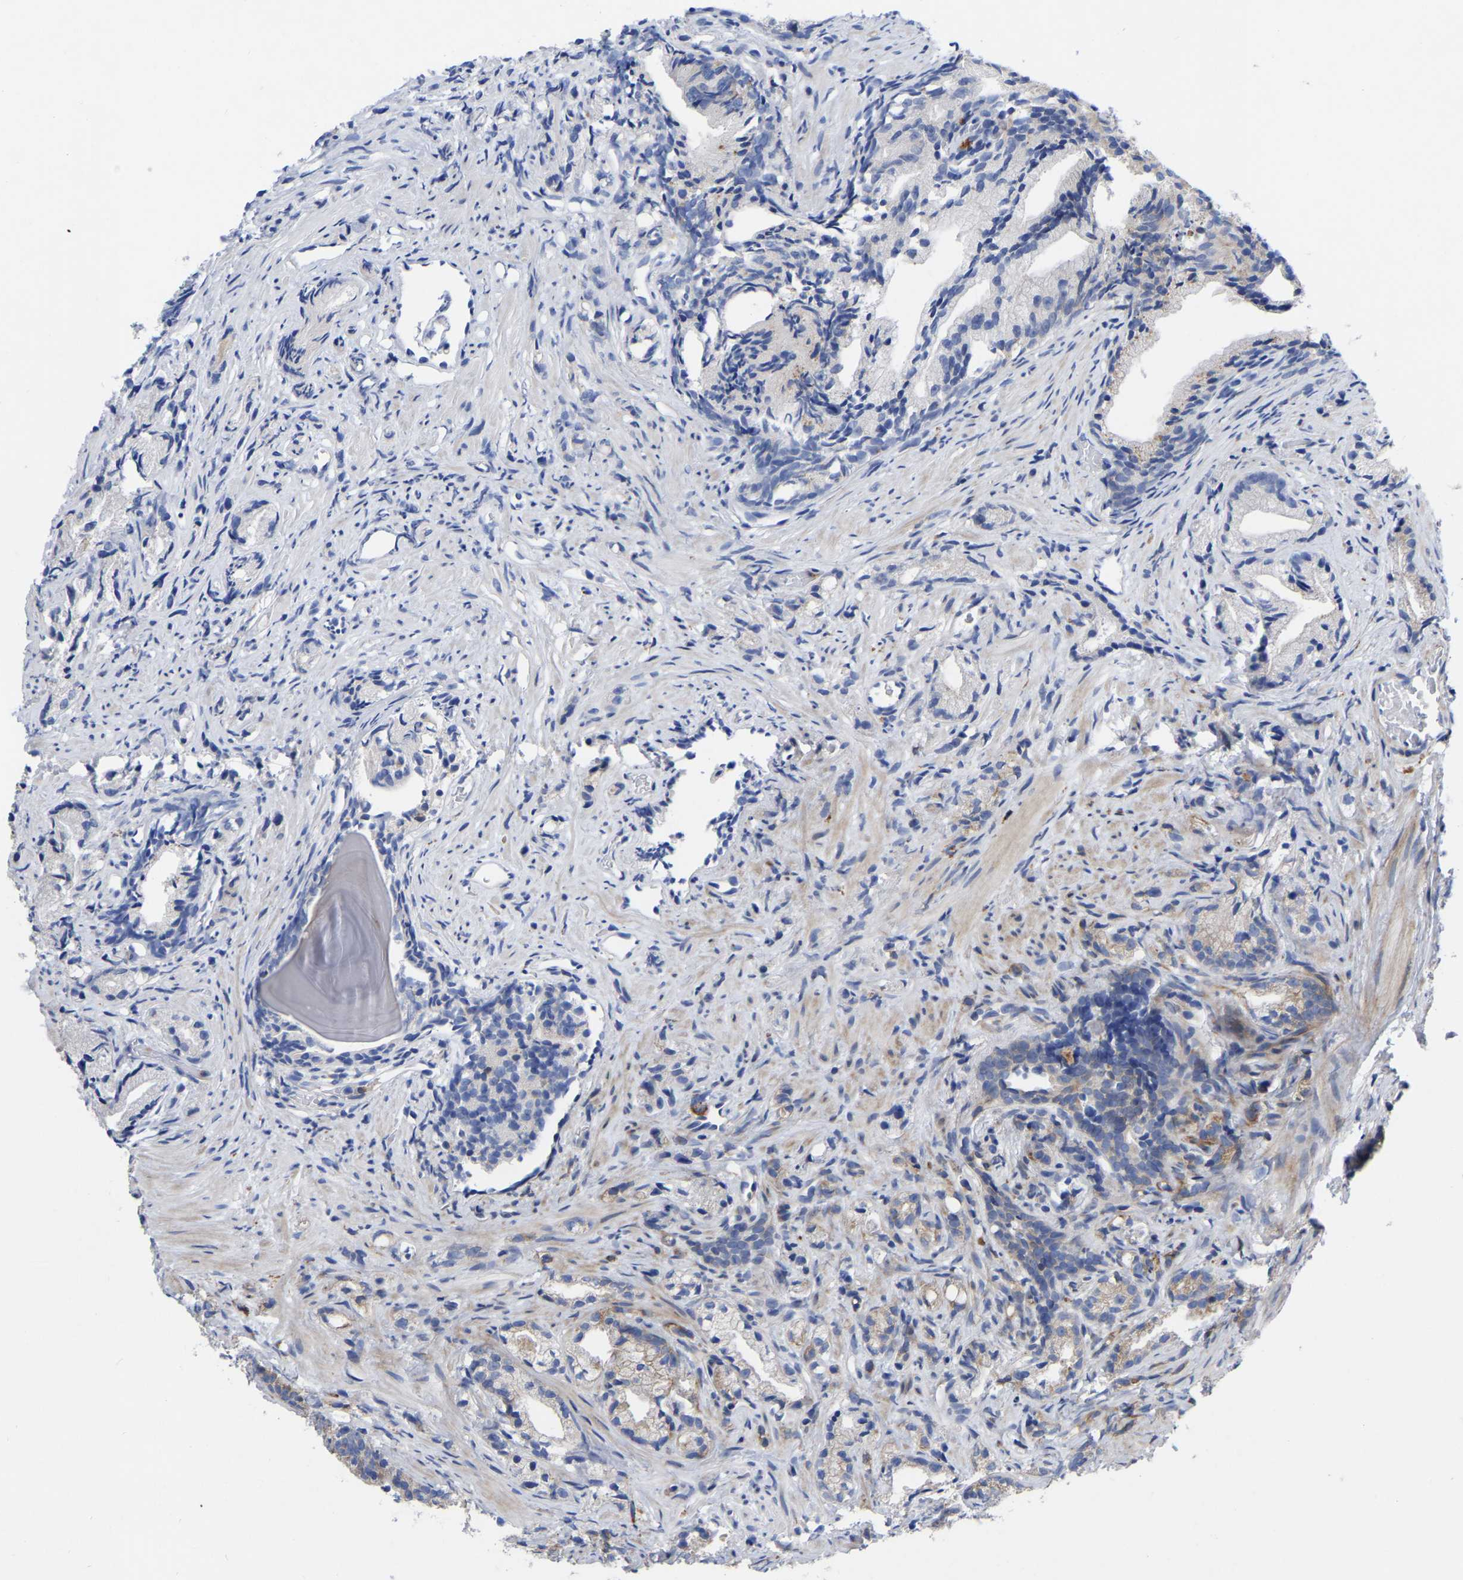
{"staining": {"intensity": "negative", "quantity": "none", "location": "none"}, "tissue": "prostate cancer", "cell_type": "Tumor cells", "image_type": "cancer", "snomed": [{"axis": "morphology", "description": "Adenocarcinoma, Low grade"}, {"axis": "topography", "description": "Prostate"}], "caption": "Immunohistochemistry (IHC) histopathology image of prostate cancer (adenocarcinoma (low-grade)) stained for a protein (brown), which exhibits no expression in tumor cells.", "gene": "PTPN7", "patient": {"sex": "male", "age": 89}}